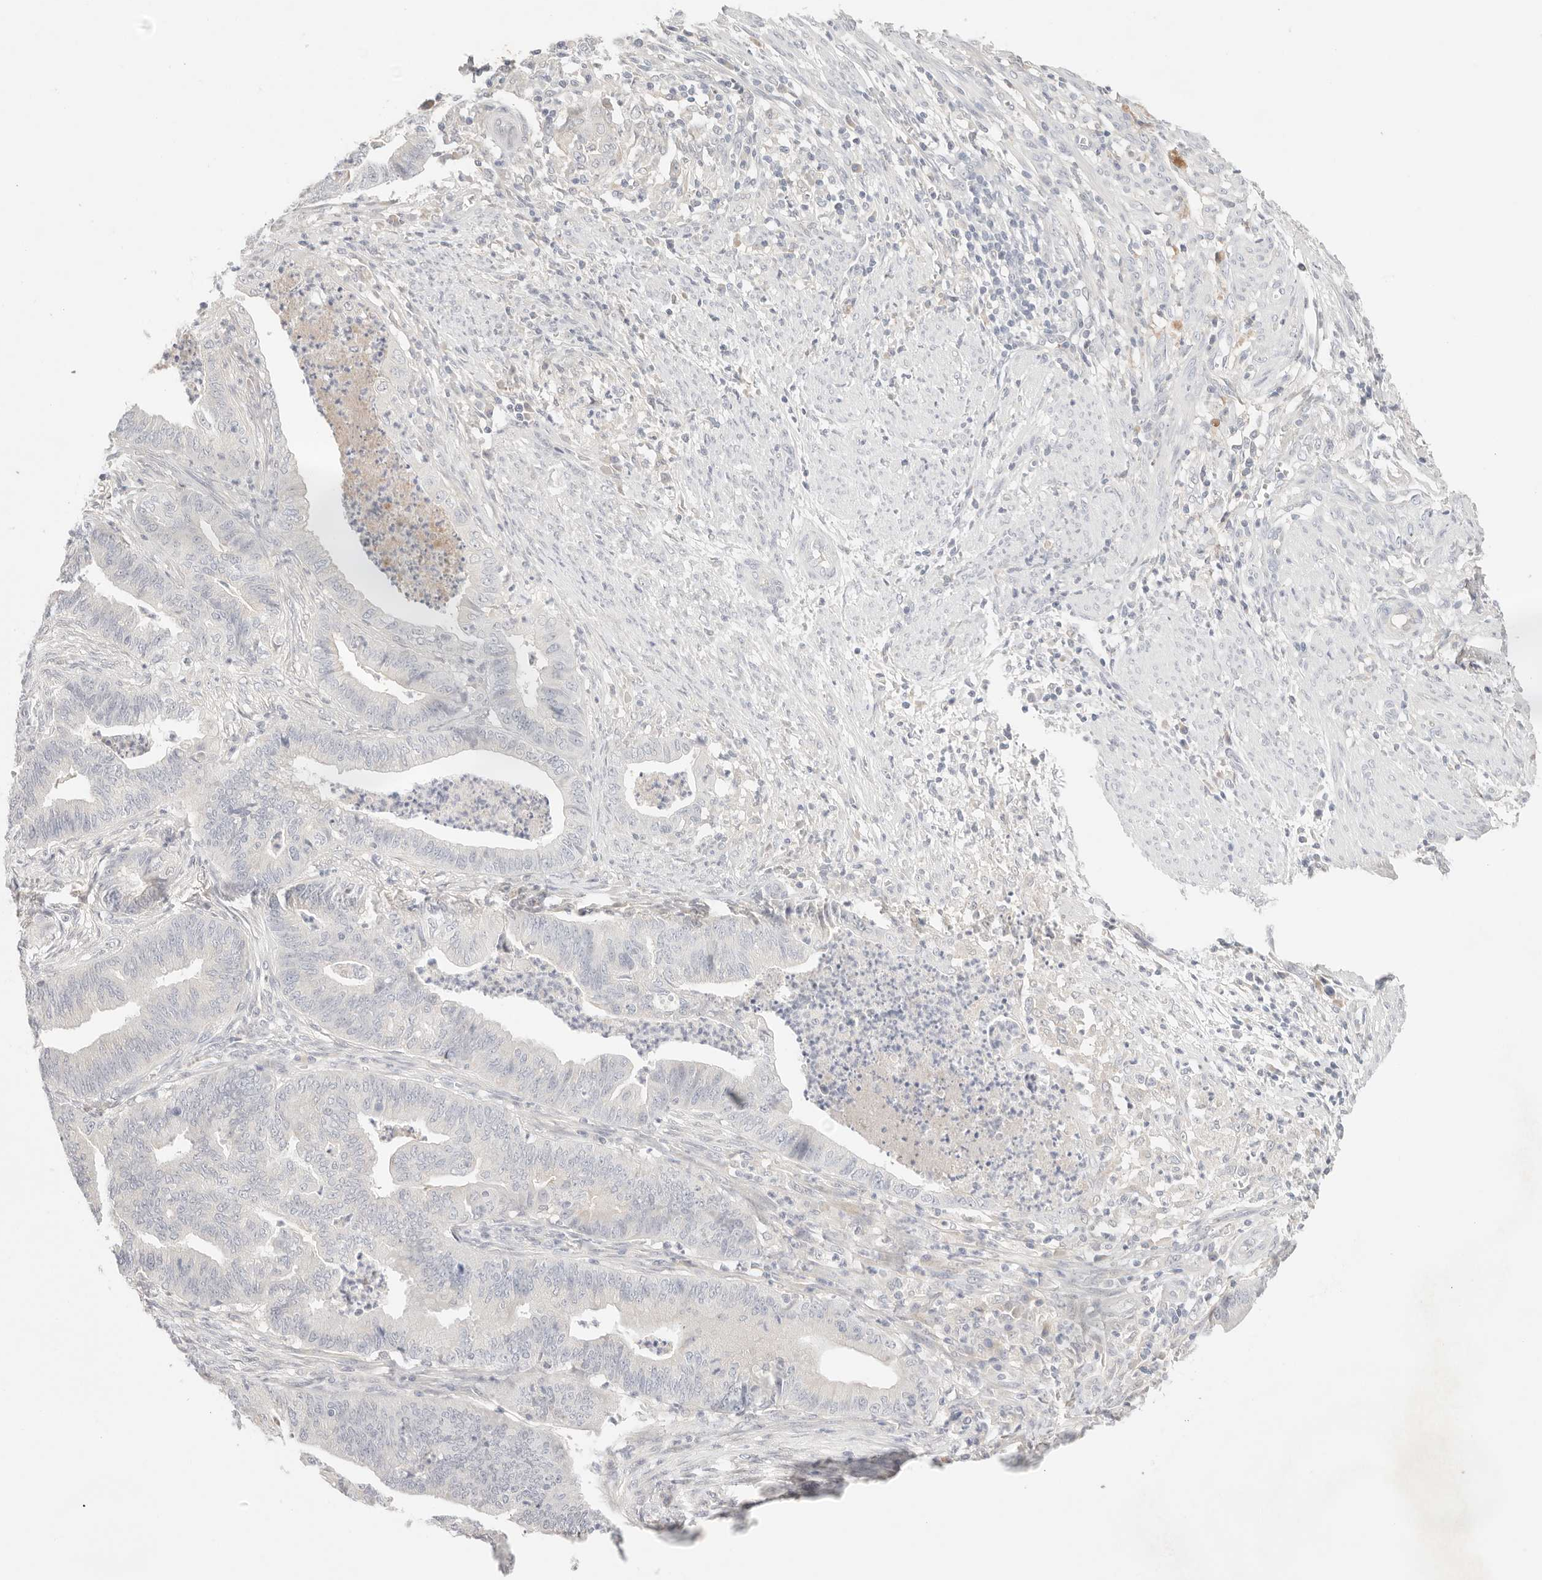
{"staining": {"intensity": "negative", "quantity": "none", "location": "none"}, "tissue": "endometrial cancer", "cell_type": "Tumor cells", "image_type": "cancer", "snomed": [{"axis": "morphology", "description": "Polyp, NOS"}, {"axis": "morphology", "description": "Adenocarcinoma, NOS"}, {"axis": "morphology", "description": "Adenoma, NOS"}, {"axis": "topography", "description": "Endometrium"}], "caption": "Polyp (endometrial) was stained to show a protein in brown. There is no significant positivity in tumor cells.", "gene": "SPHK1", "patient": {"sex": "female", "age": 79}}